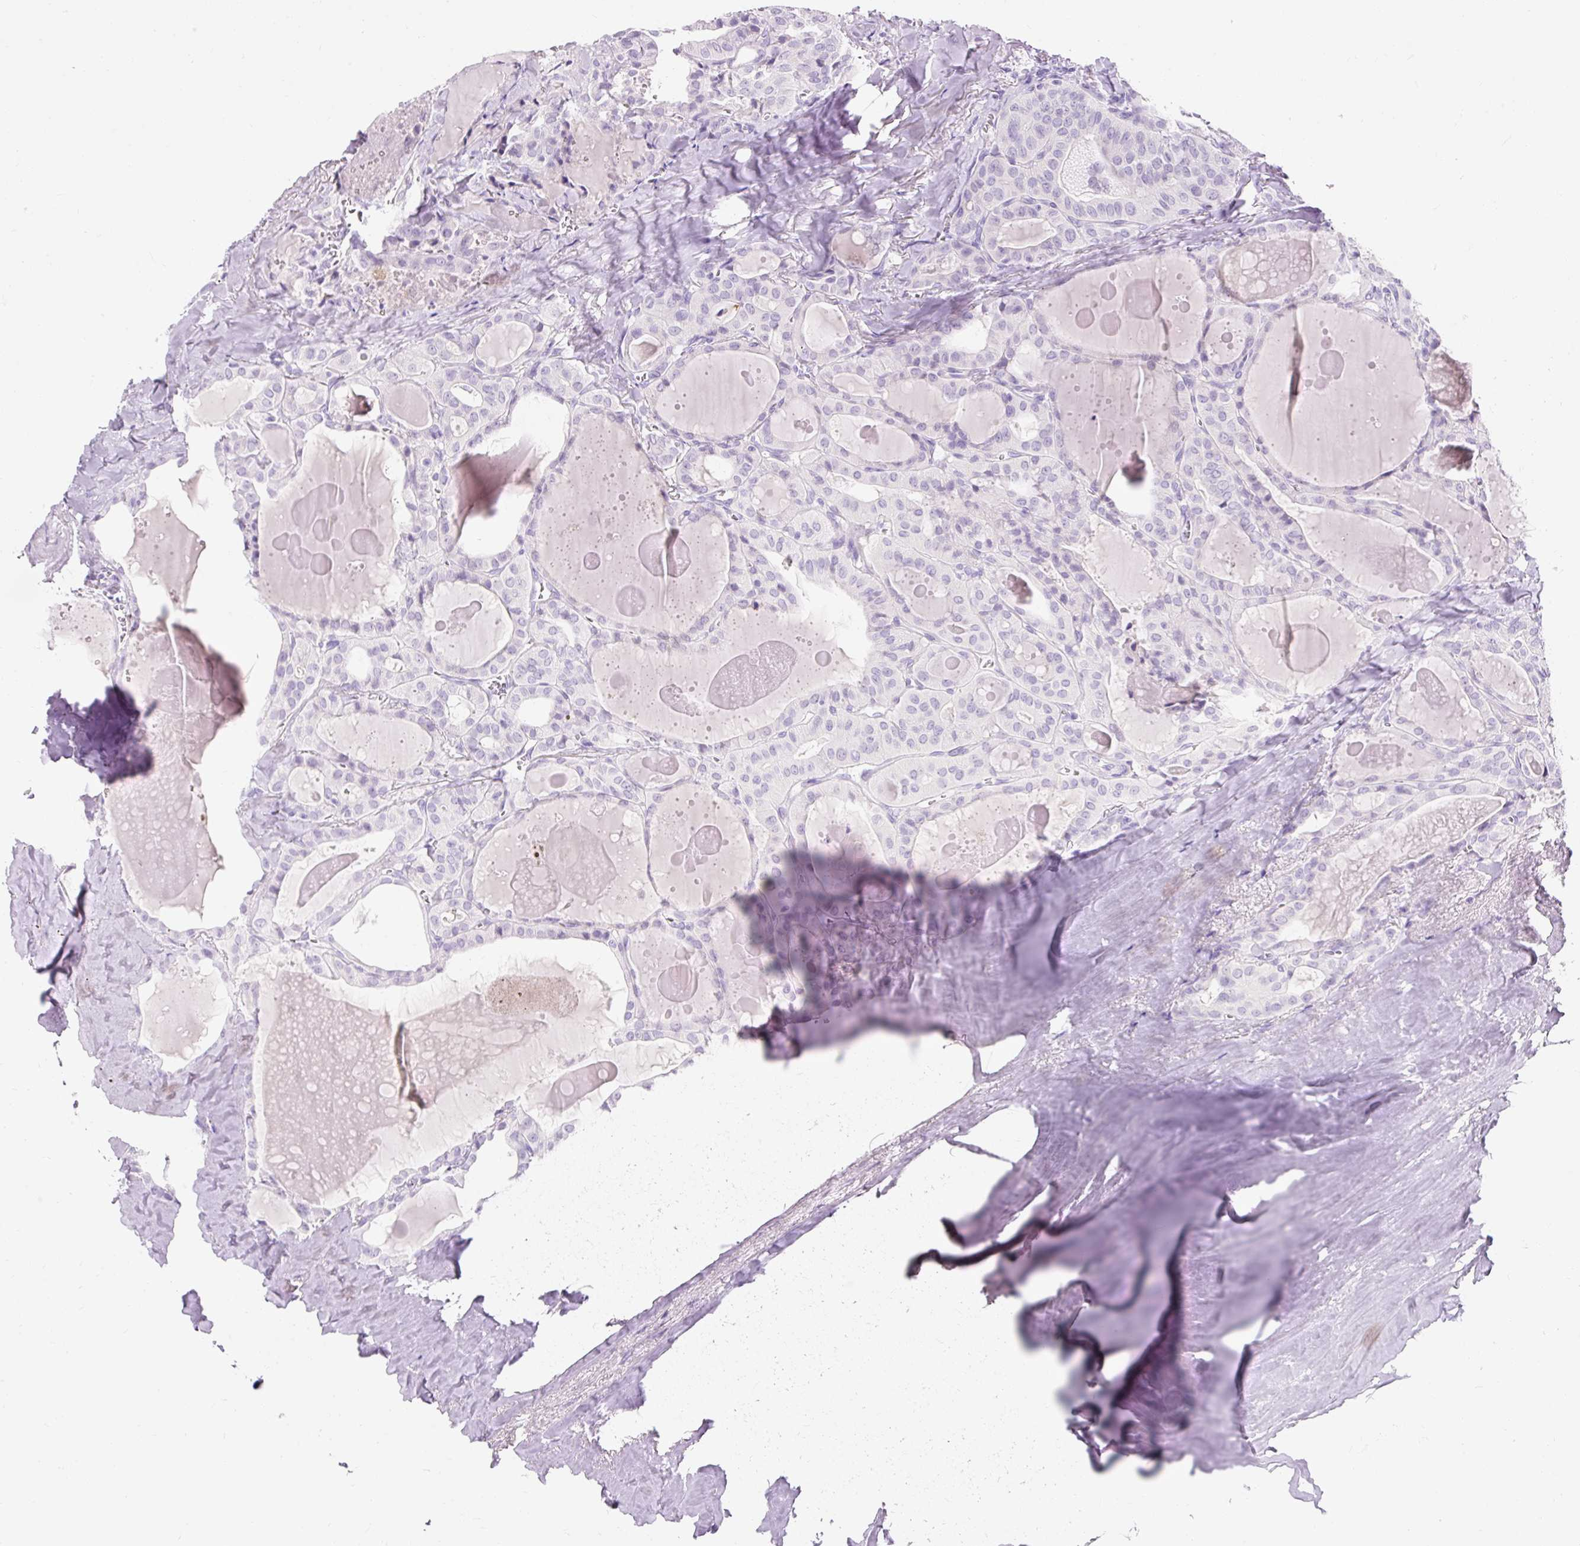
{"staining": {"intensity": "negative", "quantity": "none", "location": "none"}, "tissue": "thyroid cancer", "cell_type": "Tumor cells", "image_type": "cancer", "snomed": [{"axis": "morphology", "description": "Papillary adenocarcinoma, NOS"}, {"axis": "topography", "description": "Thyroid gland"}], "caption": "Protein analysis of thyroid cancer (papillary adenocarcinoma) reveals no significant staining in tumor cells.", "gene": "CLDN25", "patient": {"sex": "male", "age": 52}}